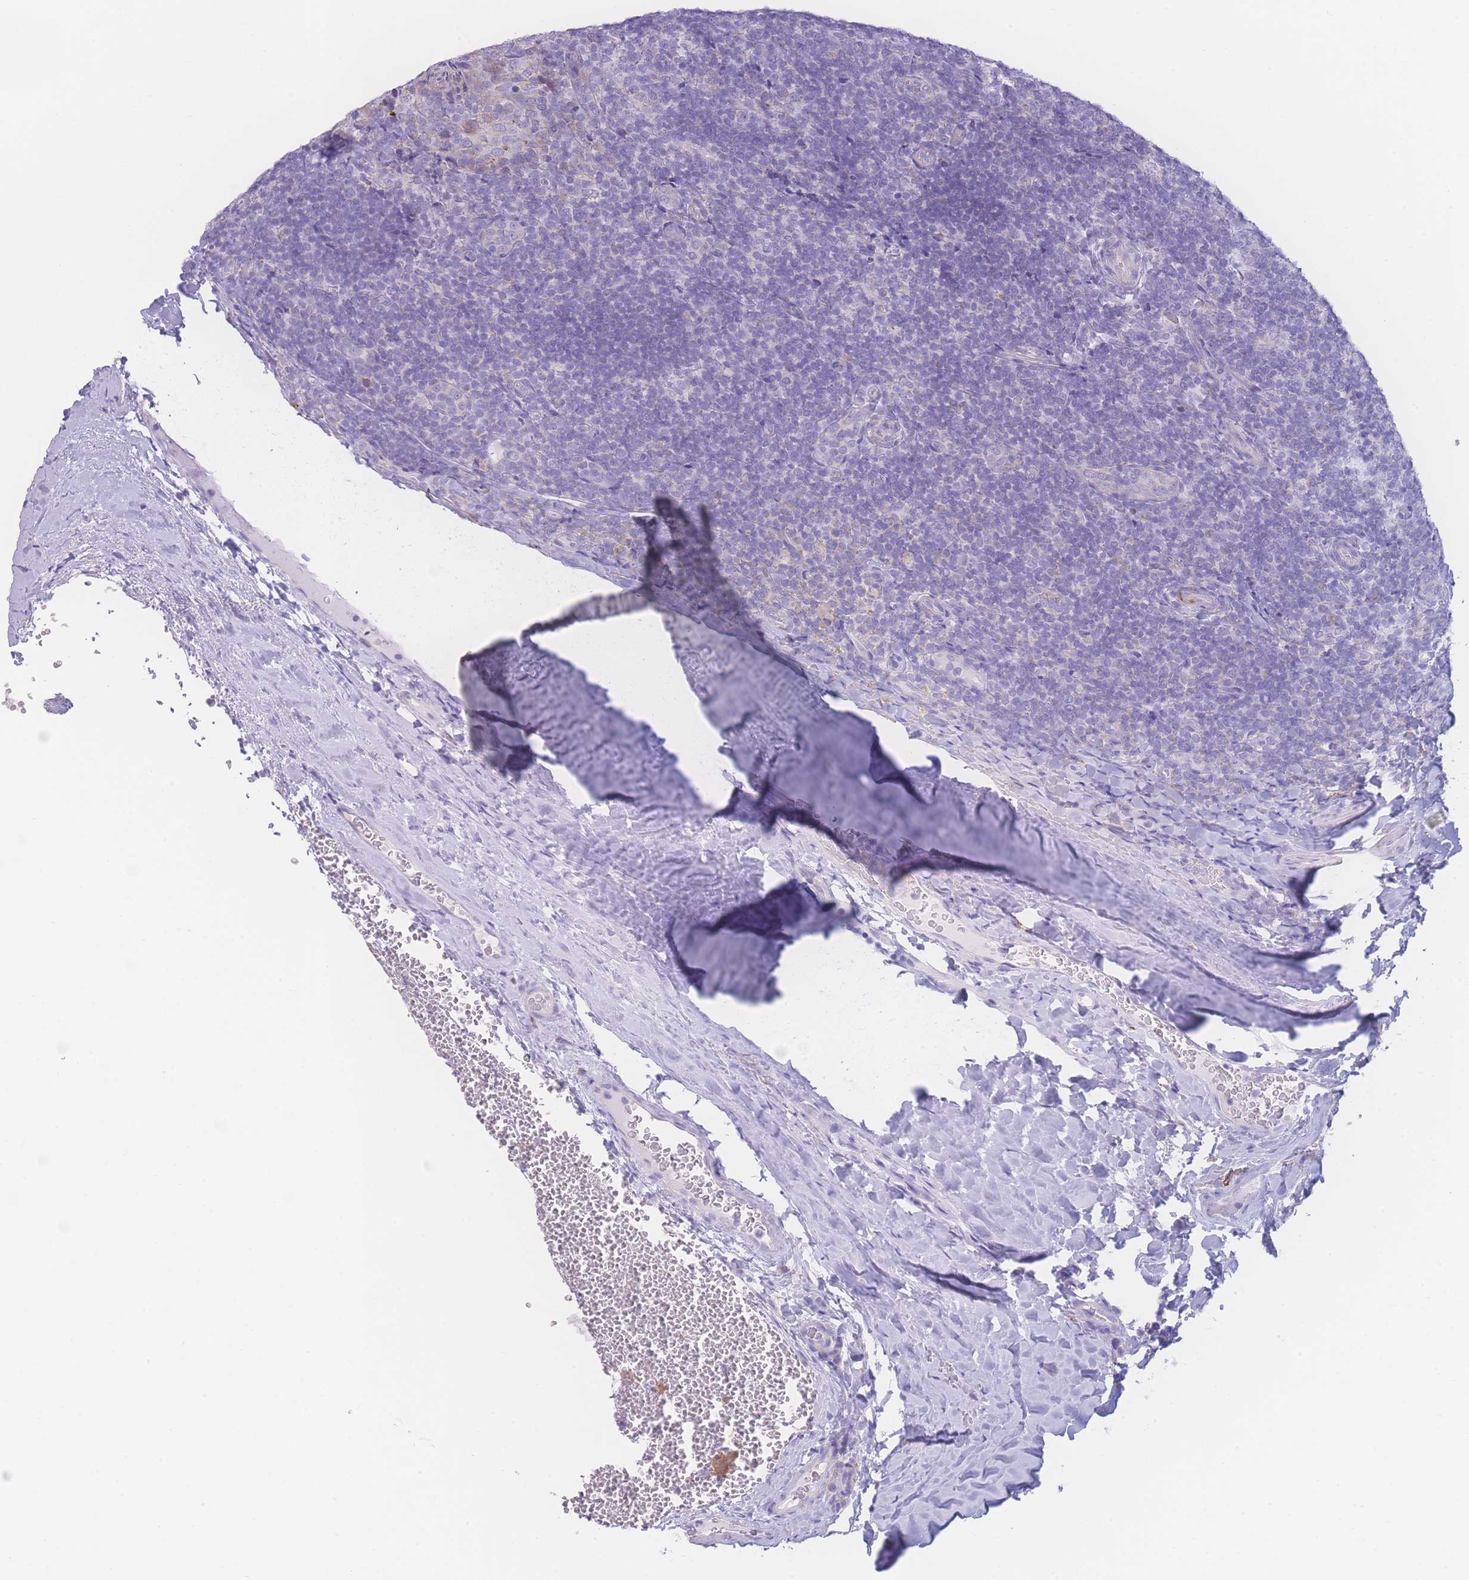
{"staining": {"intensity": "negative", "quantity": "none", "location": "none"}, "tissue": "tonsil", "cell_type": "Germinal center cells", "image_type": "normal", "snomed": [{"axis": "morphology", "description": "Normal tissue, NOS"}, {"axis": "topography", "description": "Tonsil"}], "caption": "Immunohistochemical staining of normal human tonsil reveals no significant staining in germinal center cells.", "gene": "NBEAL1", "patient": {"sex": "male", "age": 17}}